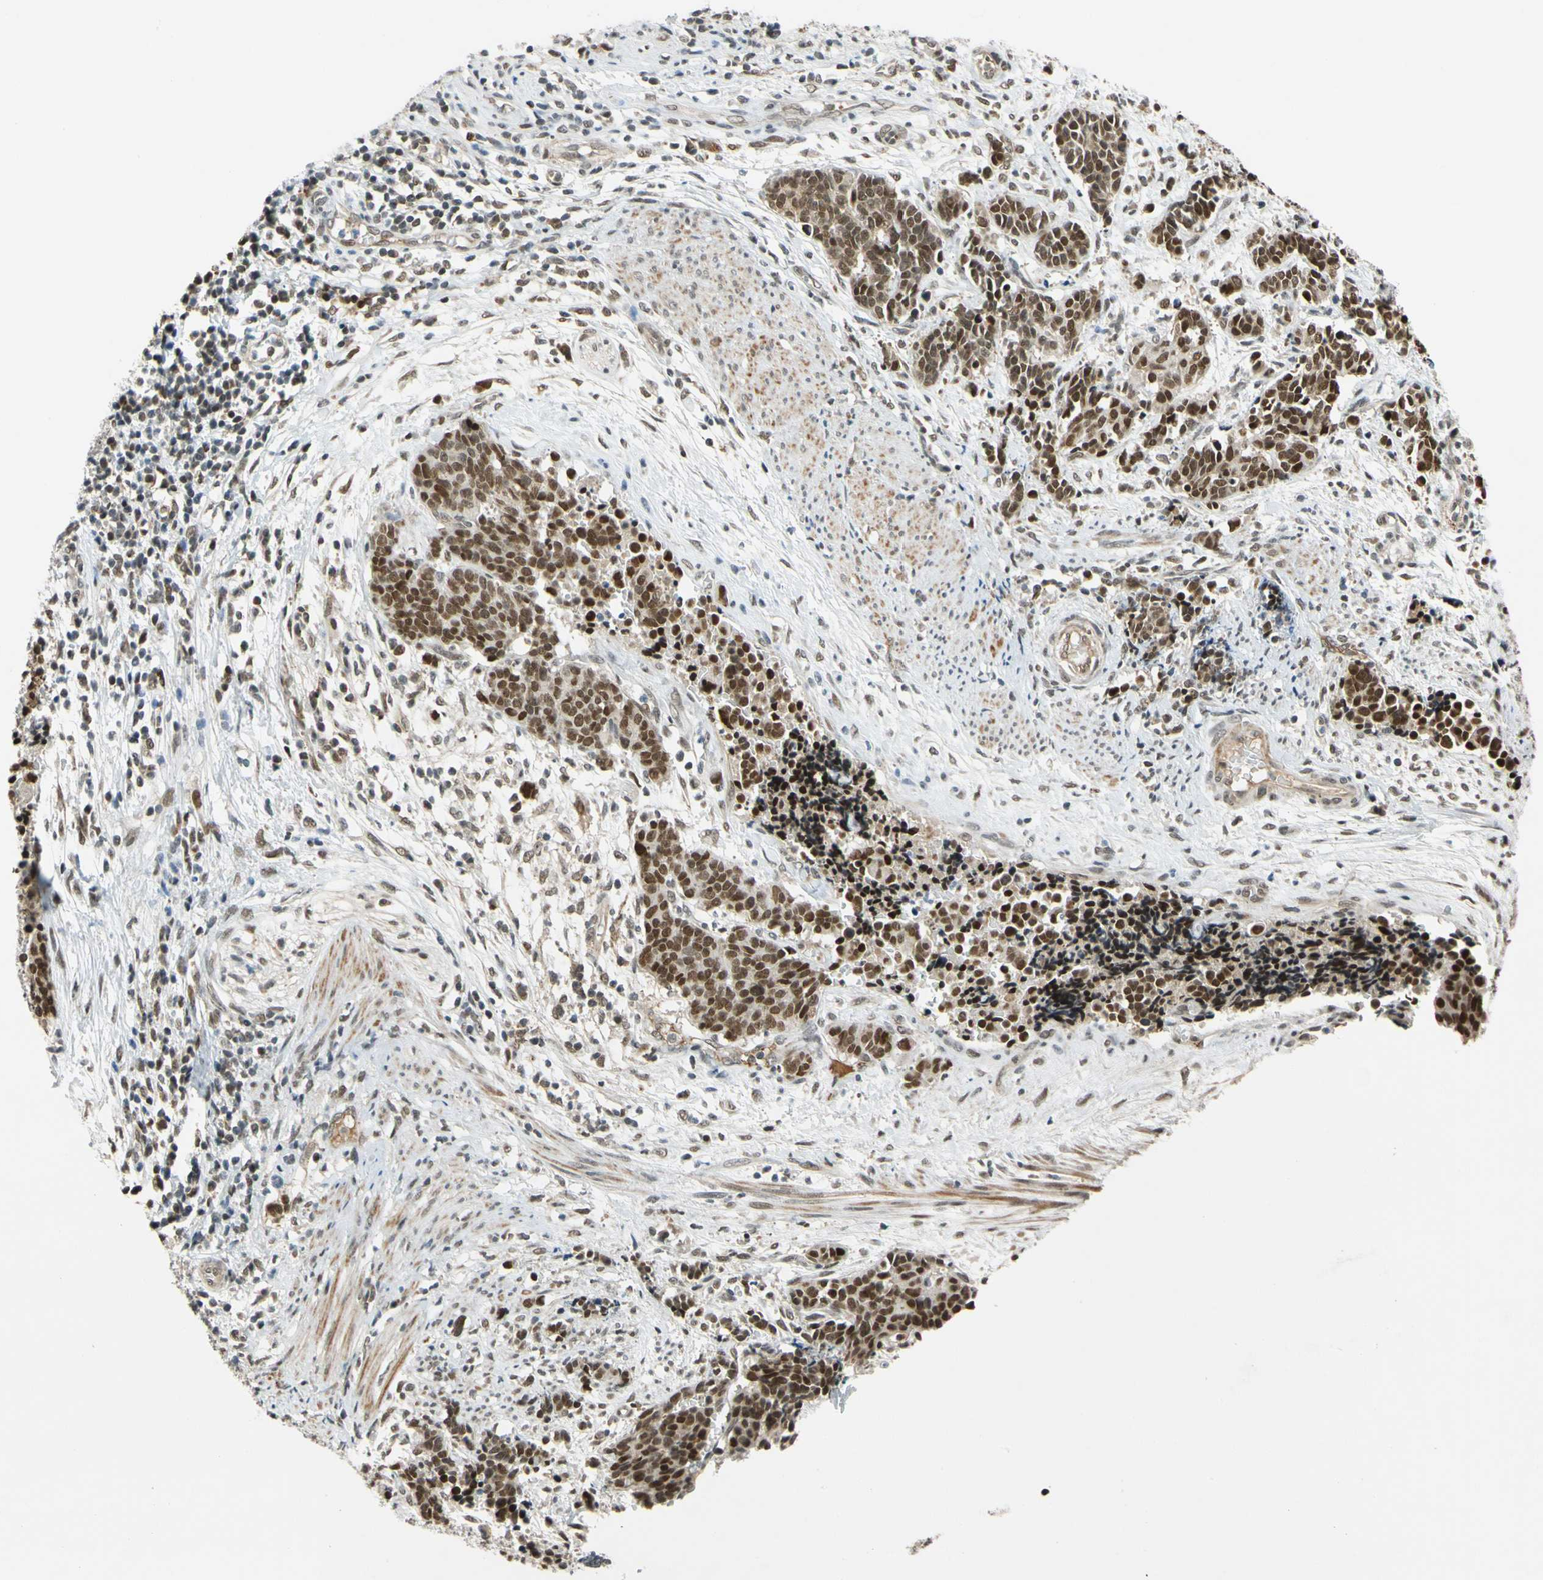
{"staining": {"intensity": "strong", "quantity": ">75%", "location": "nuclear"}, "tissue": "cervical cancer", "cell_type": "Tumor cells", "image_type": "cancer", "snomed": [{"axis": "morphology", "description": "Squamous cell carcinoma, NOS"}, {"axis": "topography", "description": "Cervix"}], "caption": "Immunohistochemical staining of cervical cancer reveals high levels of strong nuclear protein expression in about >75% of tumor cells. The protein is stained brown, and the nuclei are stained in blue (DAB (3,3'-diaminobenzidine) IHC with brightfield microscopy, high magnification).", "gene": "POGZ", "patient": {"sex": "female", "age": 35}}